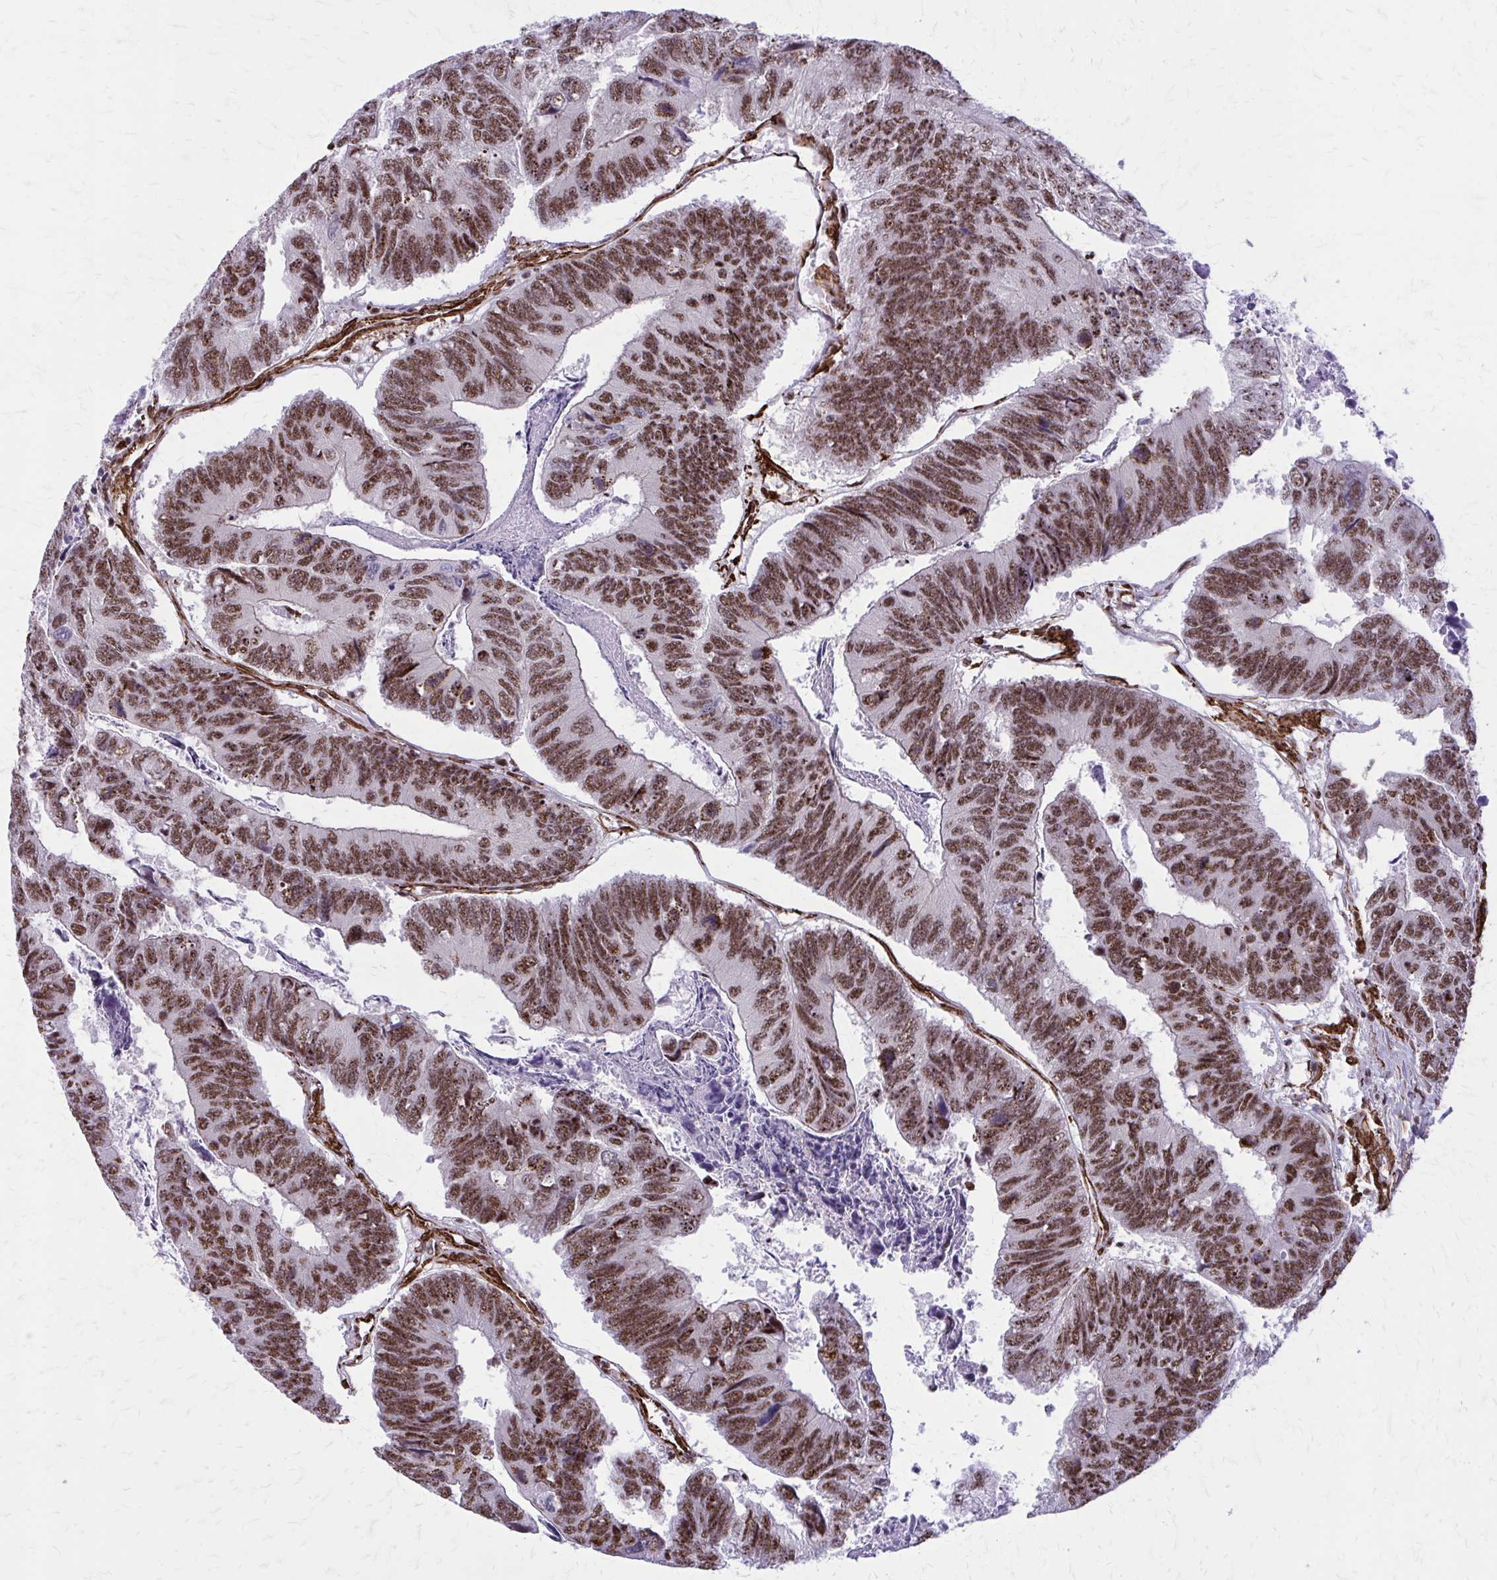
{"staining": {"intensity": "moderate", "quantity": ">75%", "location": "nuclear"}, "tissue": "colorectal cancer", "cell_type": "Tumor cells", "image_type": "cancer", "snomed": [{"axis": "morphology", "description": "Adenocarcinoma, NOS"}, {"axis": "topography", "description": "Colon"}], "caption": "A histopathology image showing moderate nuclear positivity in approximately >75% of tumor cells in adenocarcinoma (colorectal), as visualized by brown immunohistochemical staining.", "gene": "NRBF2", "patient": {"sex": "female", "age": 67}}